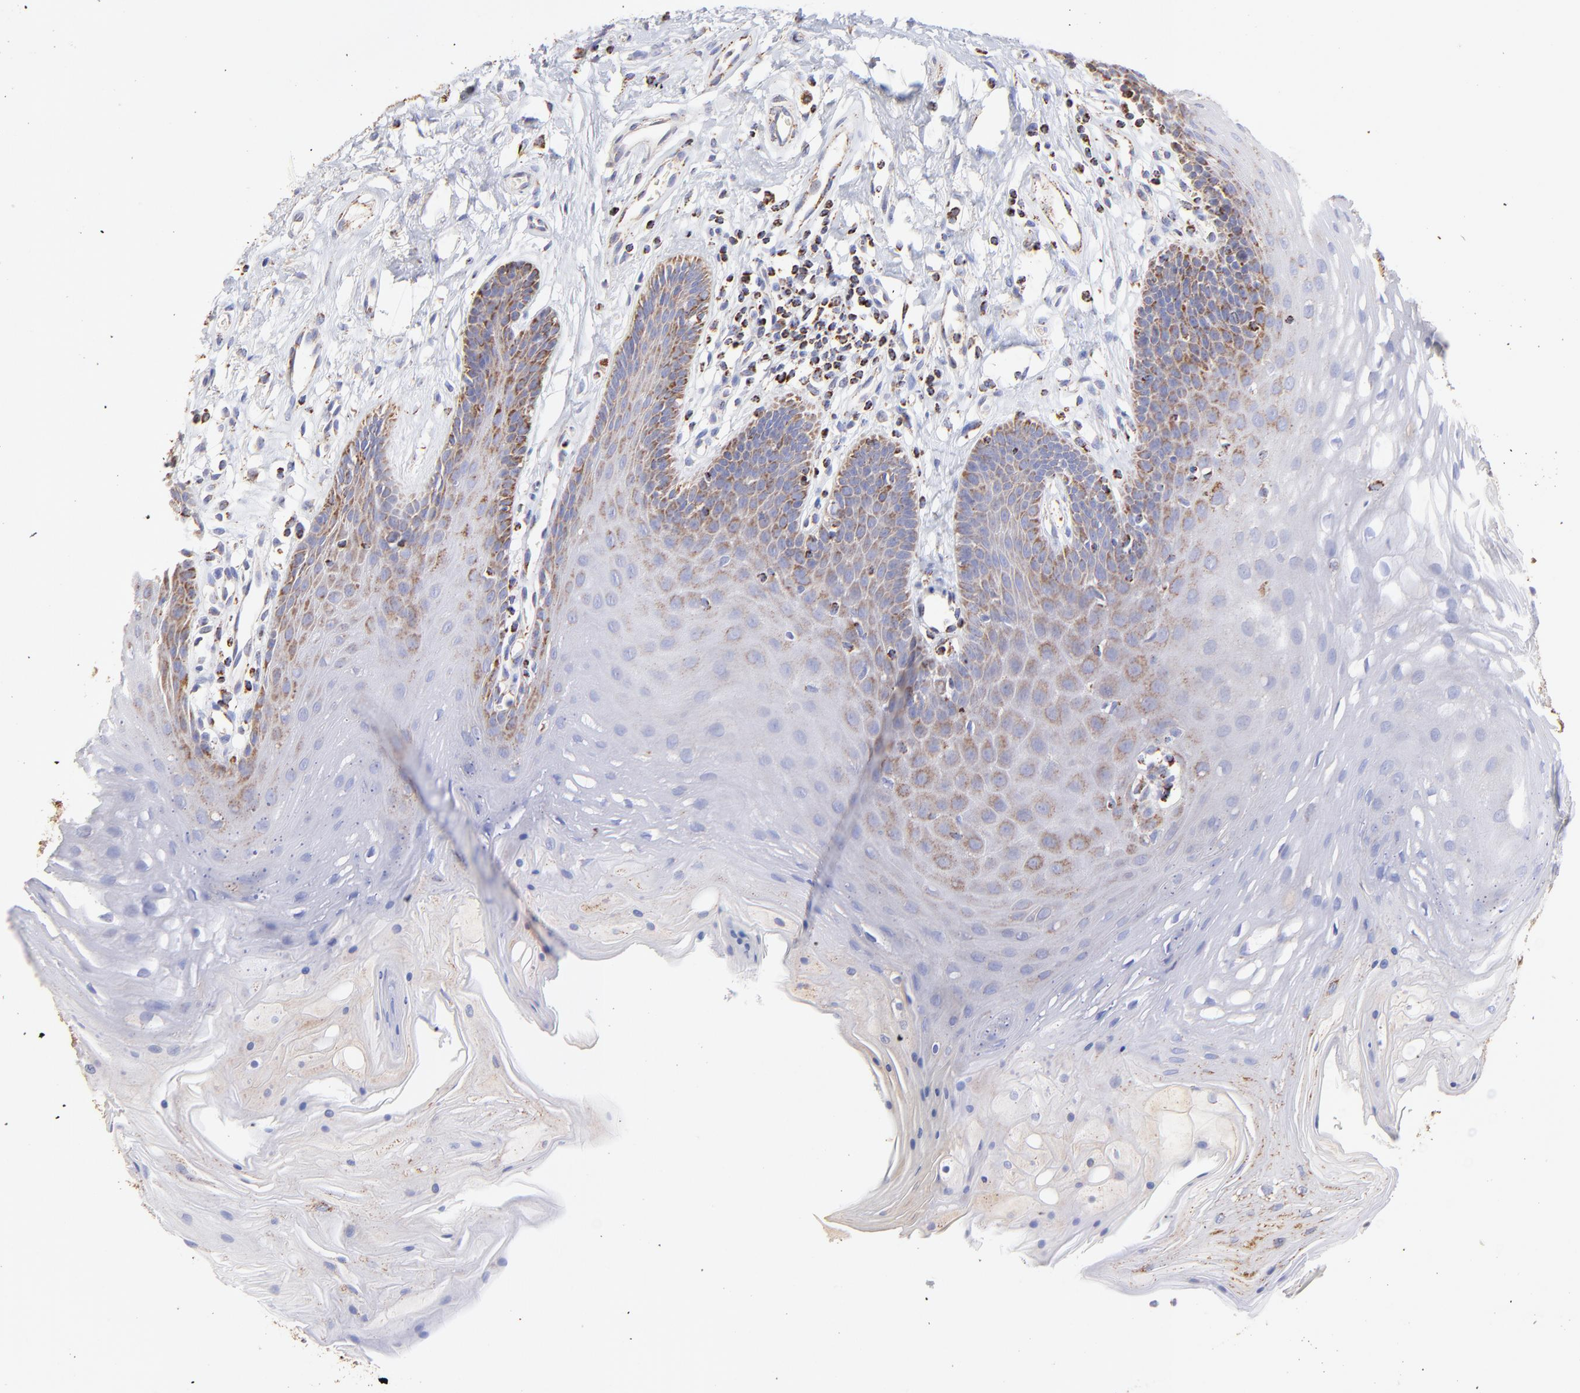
{"staining": {"intensity": "weak", "quantity": "25%-75%", "location": "cytoplasmic/membranous"}, "tissue": "oral mucosa", "cell_type": "Squamous epithelial cells", "image_type": "normal", "snomed": [{"axis": "morphology", "description": "Normal tissue, NOS"}, {"axis": "topography", "description": "Oral tissue"}], "caption": "Immunohistochemistry of benign human oral mucosa reveals low levels of weak cytoplasmic/membranous positivity in about 25%-75% of squamous epithelial cells.", "gene": "ECH1", "patient": {"sex": "male", "age": 62}}